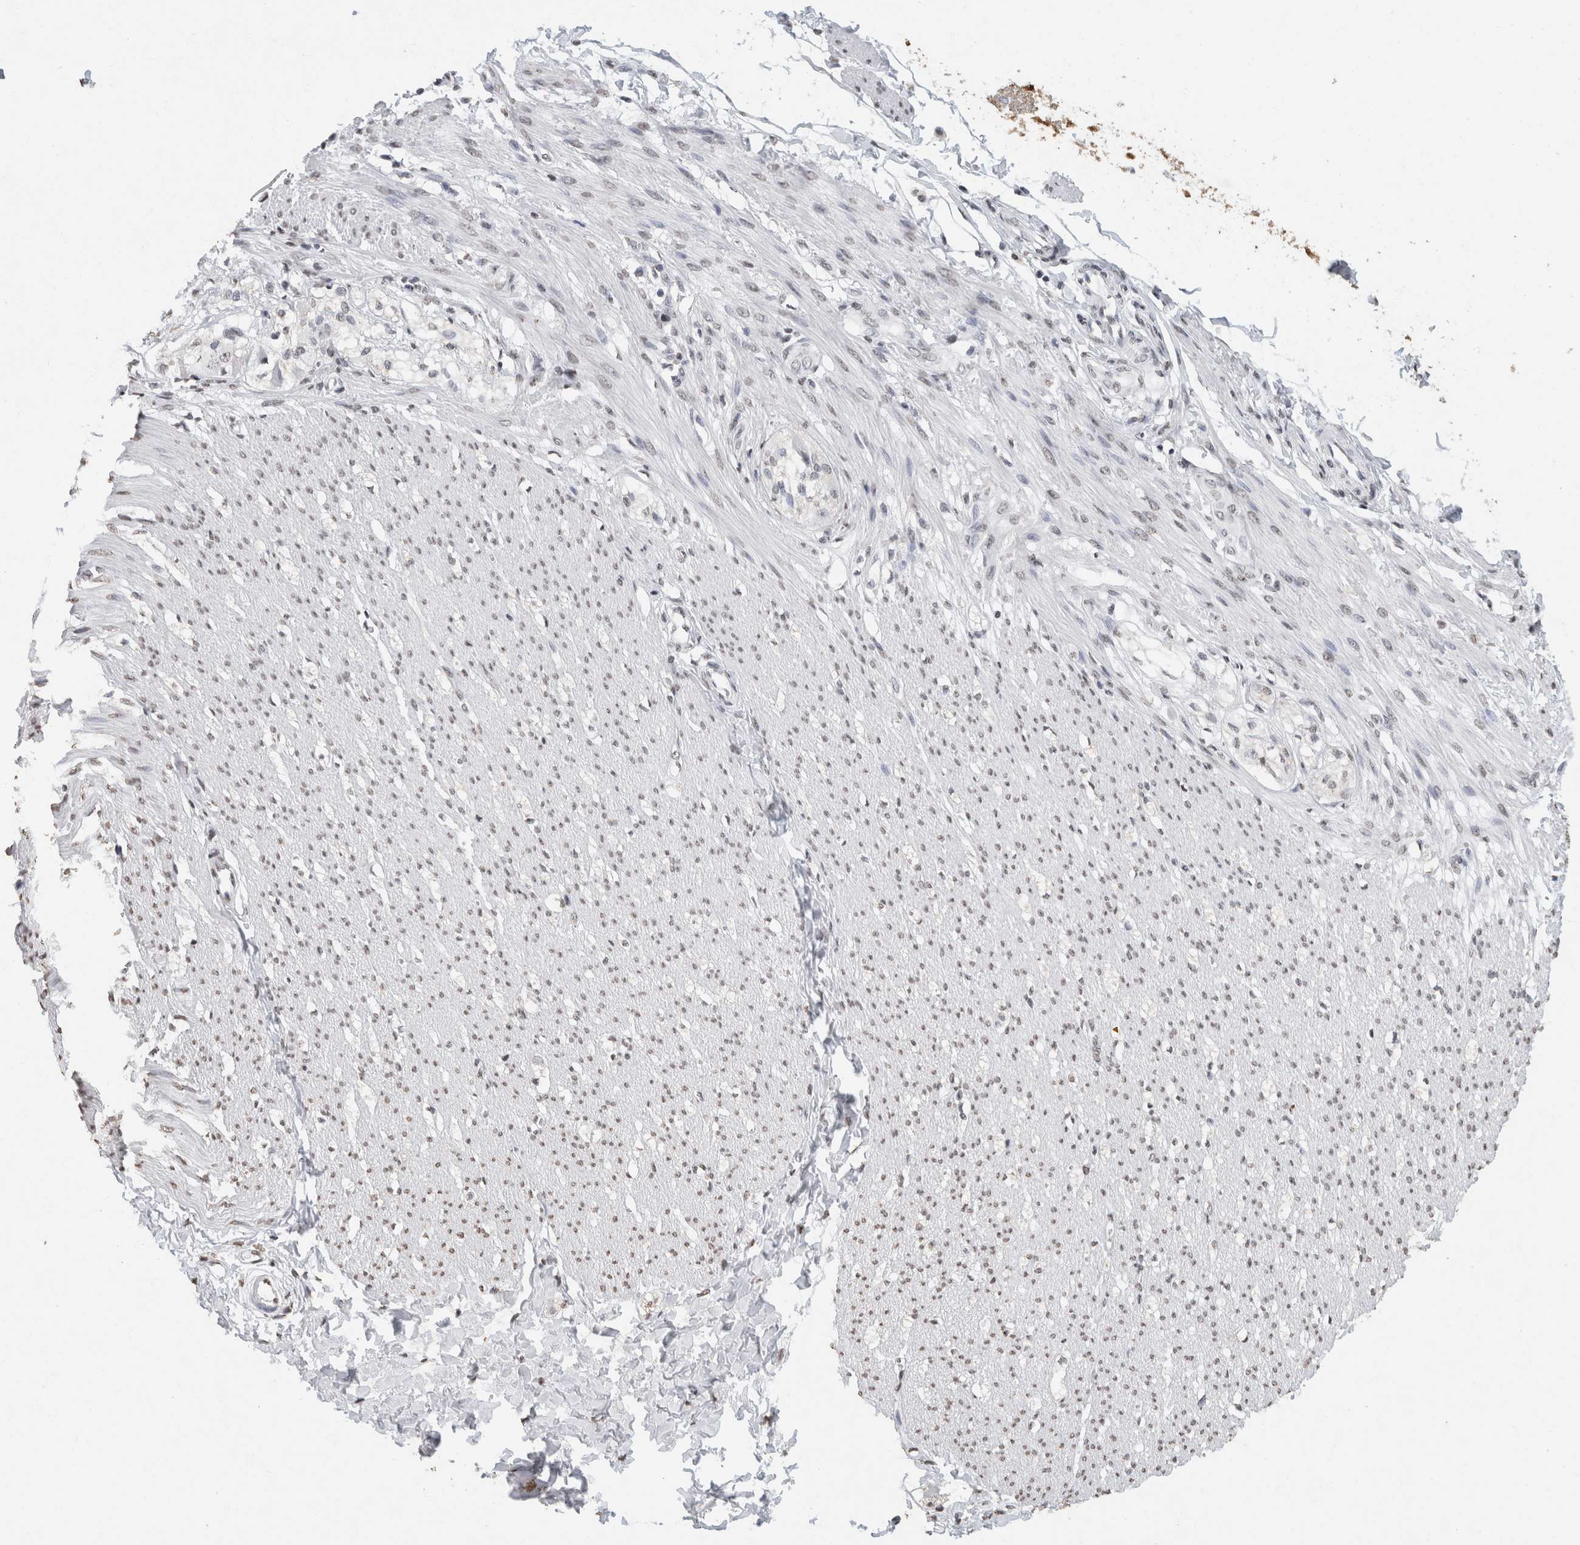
{"staining": {"intensity": "weak", "quantity": "<25%", "location": "nuclear"}, "tissue": "smooth muscle", "cell_type": "Smooth muscle cells", "image_type": "normal", "snomed": [{"axis": "morphology", "description": "Normal tissue, NOS"}, {"axis": "morphology", "description": "Adenocarcinoma, NOS"}, {"axis": "topography", "description": "Smooth muscle"}, {"axis": "topography", "description": "Colon"}], "caption": "Smooth muscle stained for a protein using IHC displays no staining smooth muscle cells.", "gene": "CNTN1", "patient": {"sex": "male", "age": 14}}